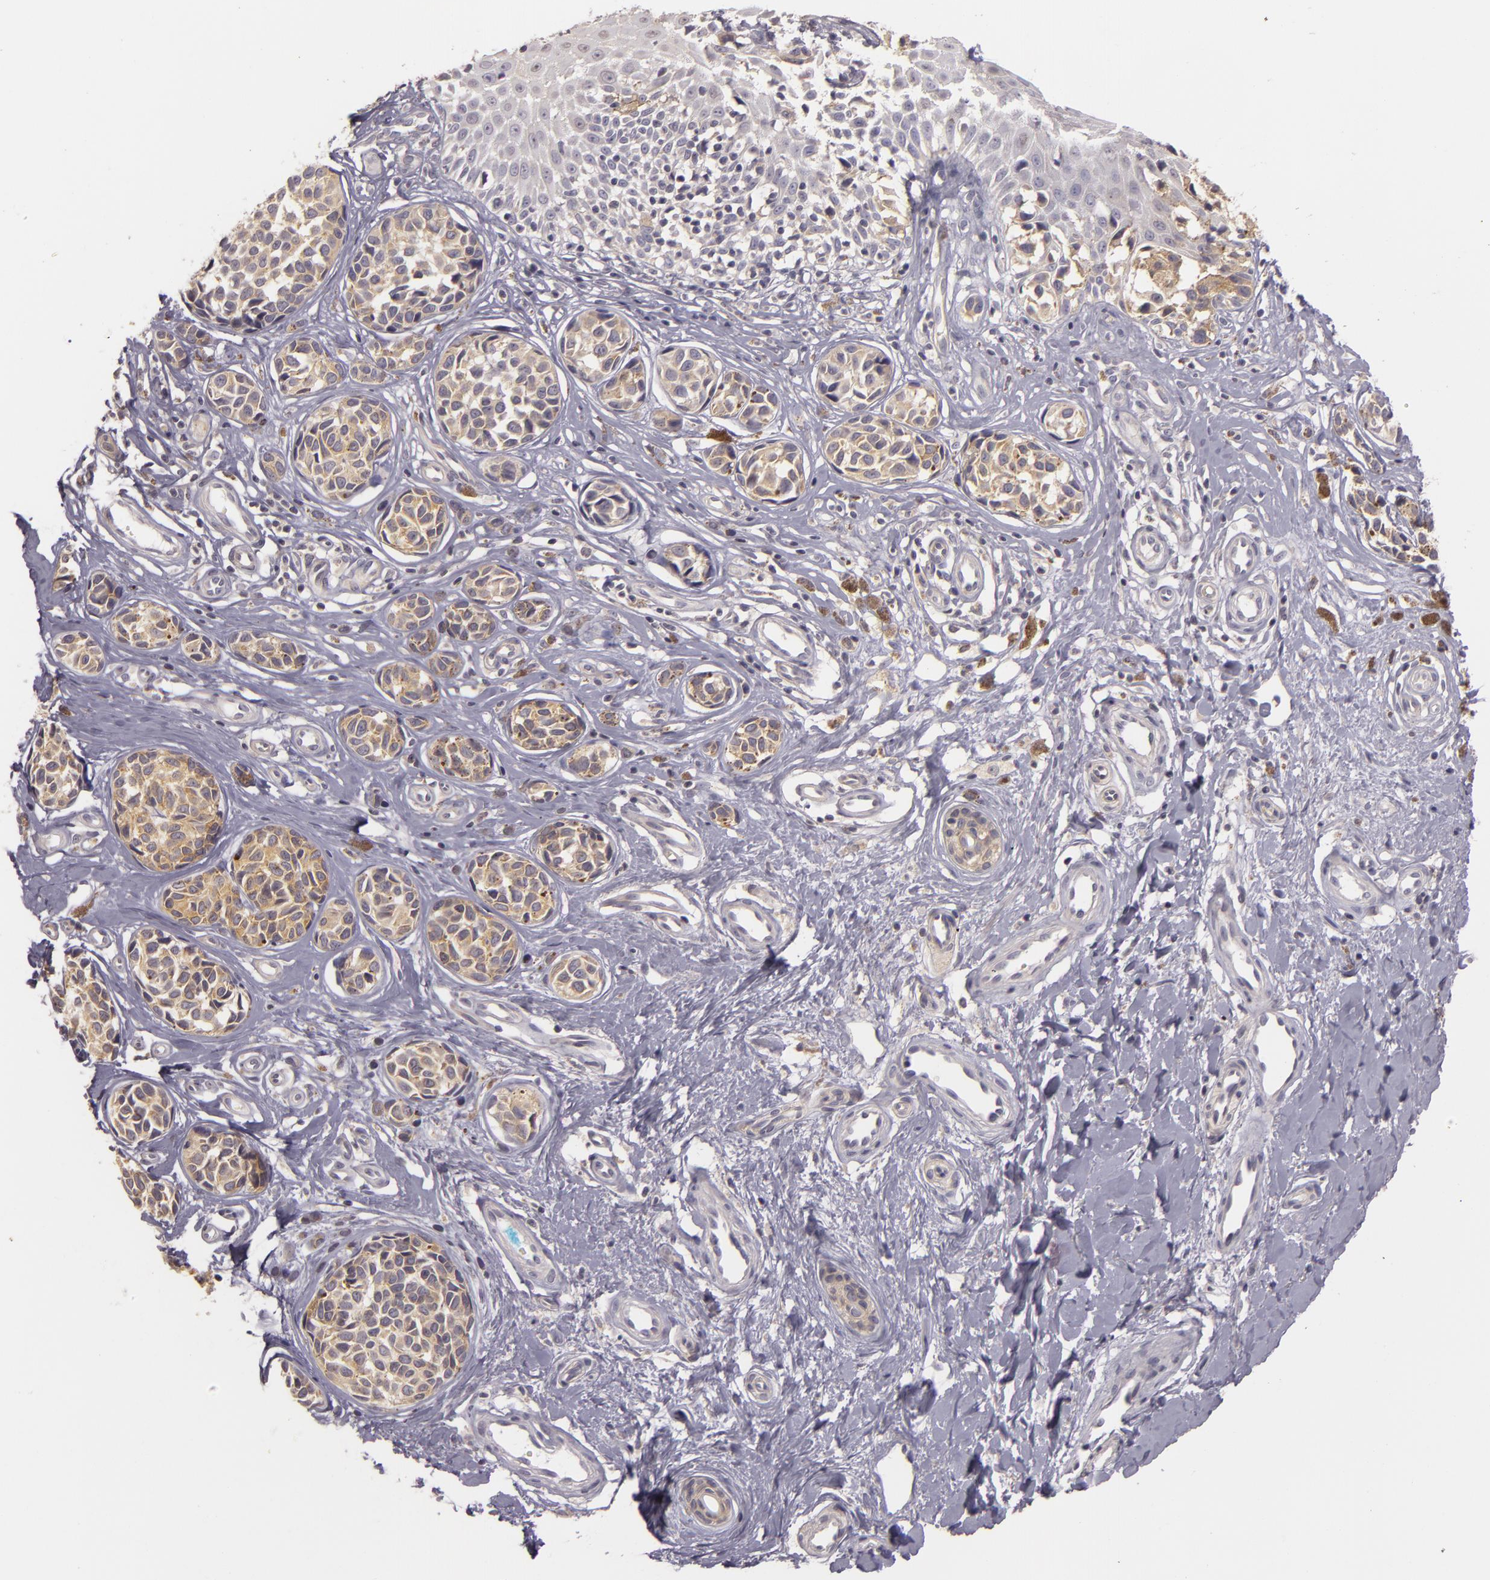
{"staining": {"intensity": "moderate", "quantity": "25%-75%", "location": "cytoplasmic/membranous"}, "tissue": "melanoma", "cell_type": "Tumor cells", "image_type": "cancer", "snomed": [{"axis": "morphology", "description": "Malignant melanoma, NOS"}, {"axis": "topography", "description": "Skin"}], "caption": "Immunohistochemistry micrograph of malignant melanoma stained for a protein (brown), which displays medium levels of moderate cytoplasmic/membranous staining in approximately 25%-75% of tumor cells.", "gene": "RALGAPA1", "patient": {"sex": "male", "age": 79}}